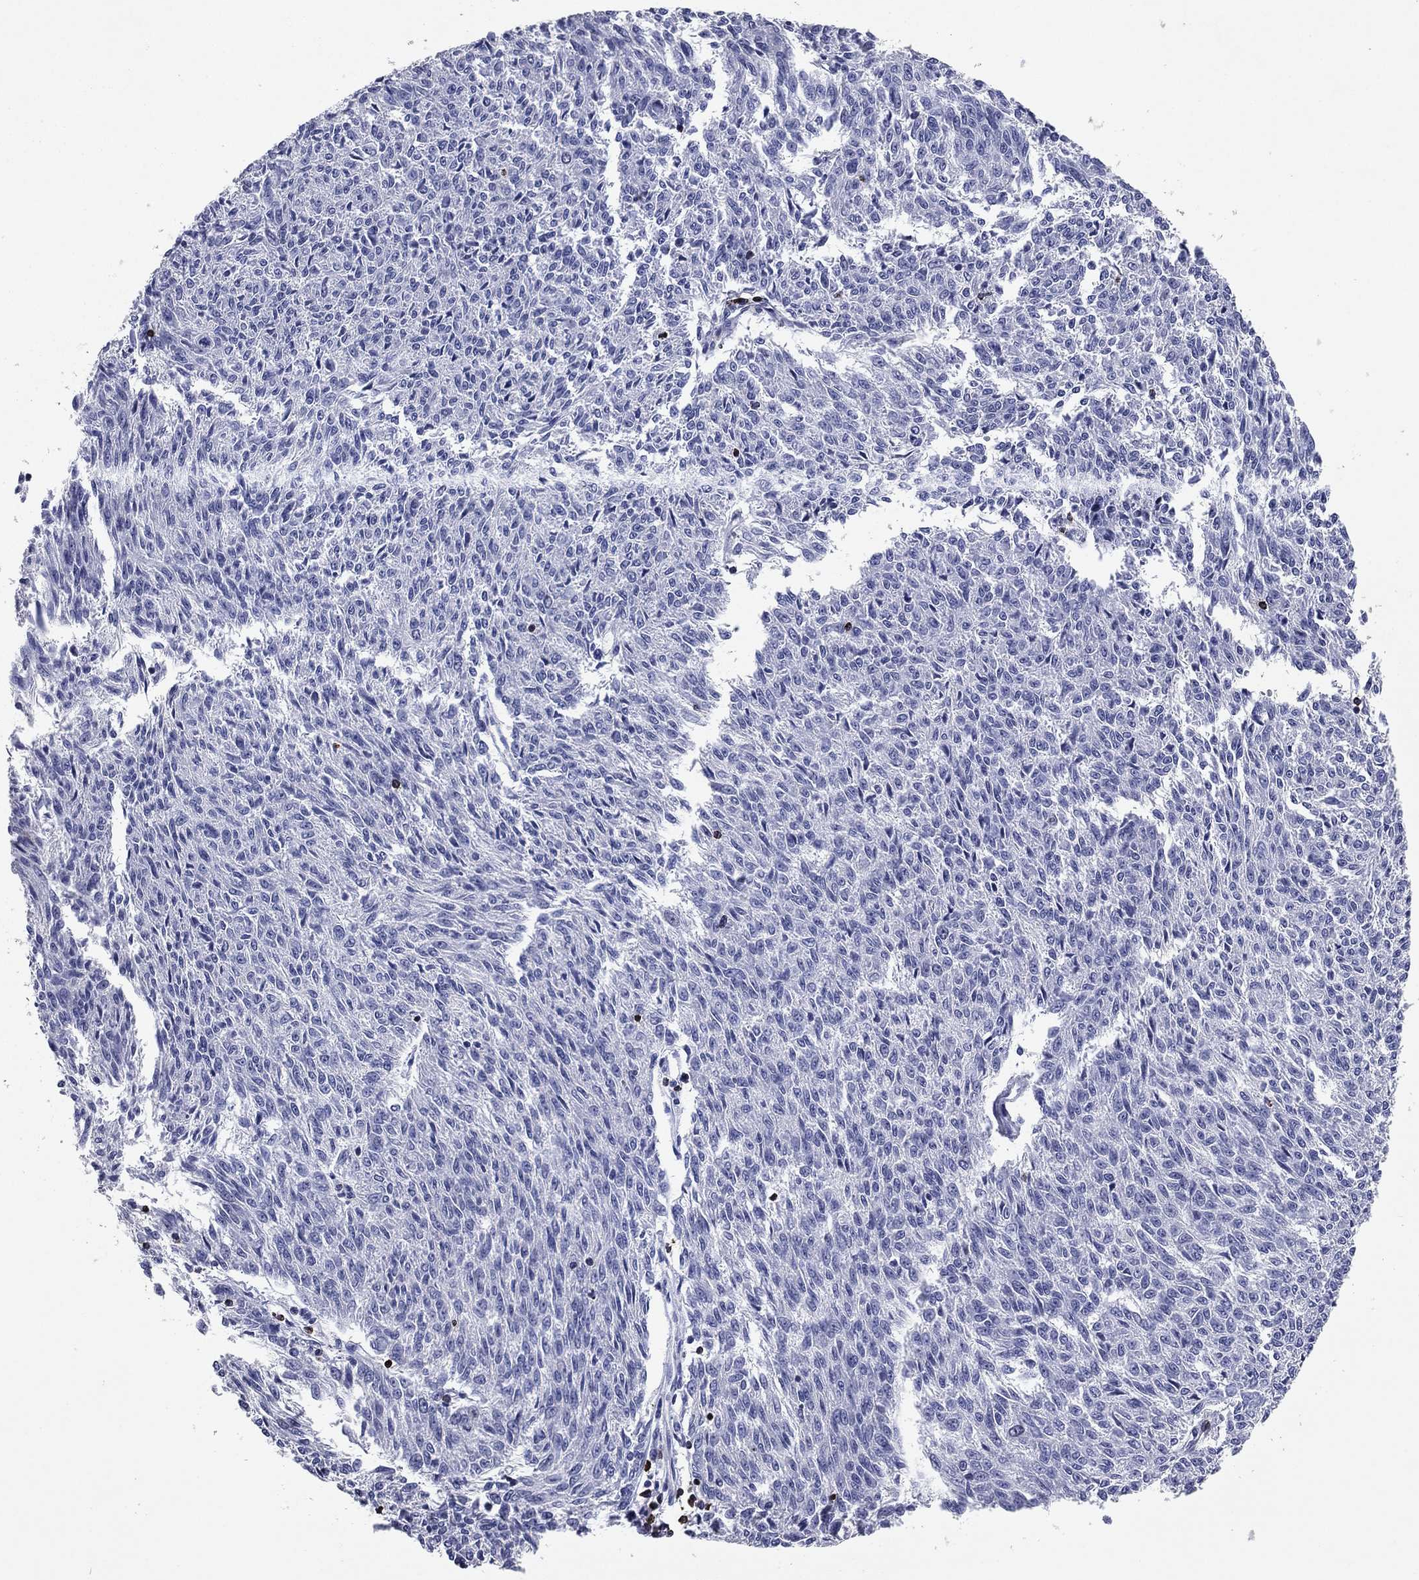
{"staining": {"intensity": "negative", "quantity": "none", "location": "none"}, "tissue": "melanoma", "cell_type": "Tumor cells", "image_type": "cancer", "snomed": [{"axis": "morphology", "description": "Malignant melanoma, NOS"}, {"axis": "topography", "description": "Skin"}], "caption": "An immunohistochemistry micrograph of malignant melanoma is shown. There is no staining in tumor cells of malignant melanoma. (DAB (3,3'-diaminobenzidine) IHC, high magnification).", "gene": "GZMK", "patient": {"sex": "female", "age": 72}}